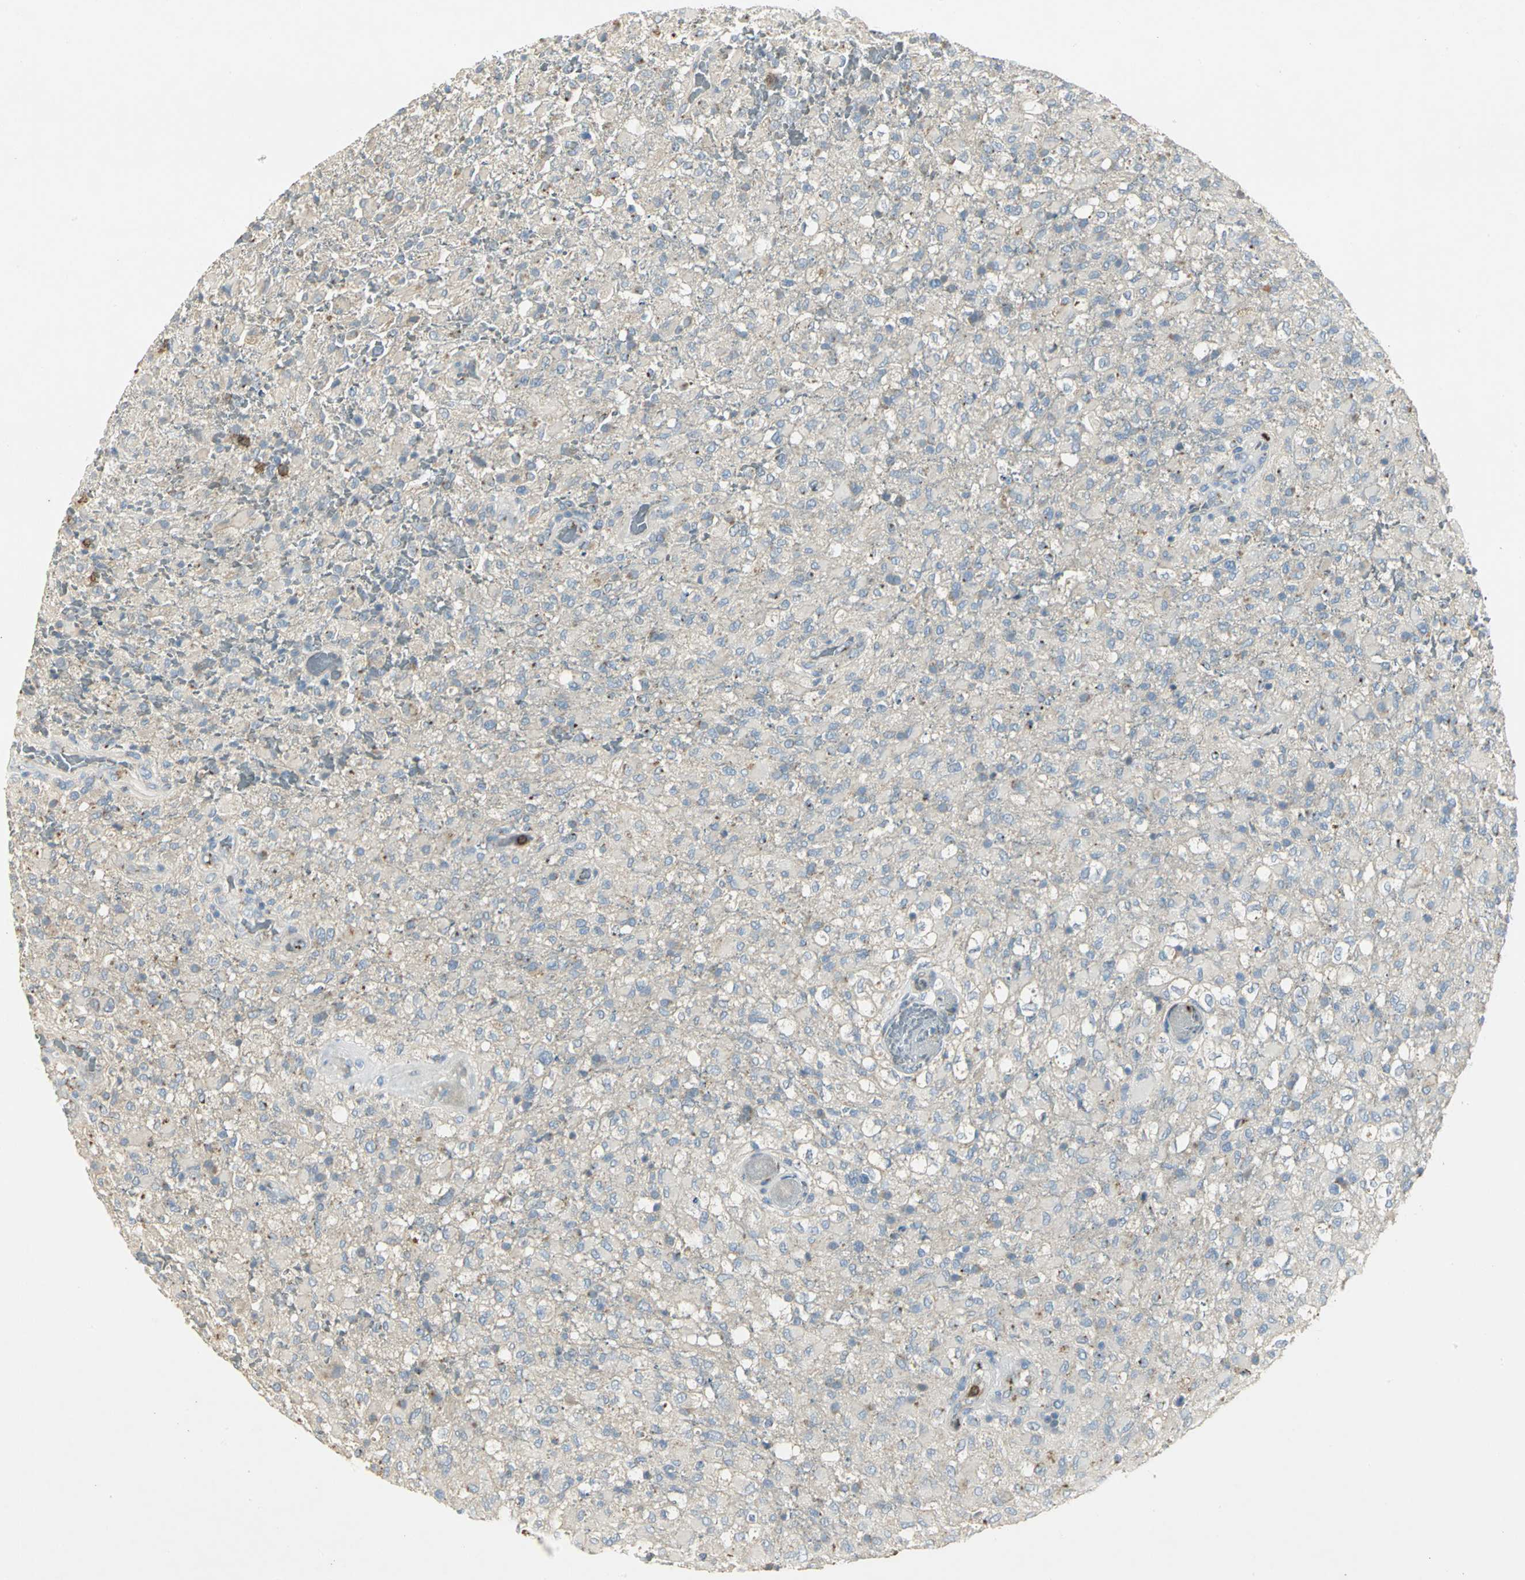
{"staining": {"intensity": "moderate", "quantity": "<25%", "location": "cytoplasmic/membranous"}, "tissue": "glioma", "cell_type": "Tumor cells", "image_type": "cancer", "snomed": [{"axis": "morphology", "description": "Glioma, malignant, High grade"}, {"axis": "topography", "description": "Brain"}], "caption": "High-grade glioma (malignant) stained with a brown dye demonstrates moderate cytoplasmic/membranous positive expression in about <25% of tumor cells.", "gene": "TM9SF2", "patient": {"sex": "male", "age": 71}}